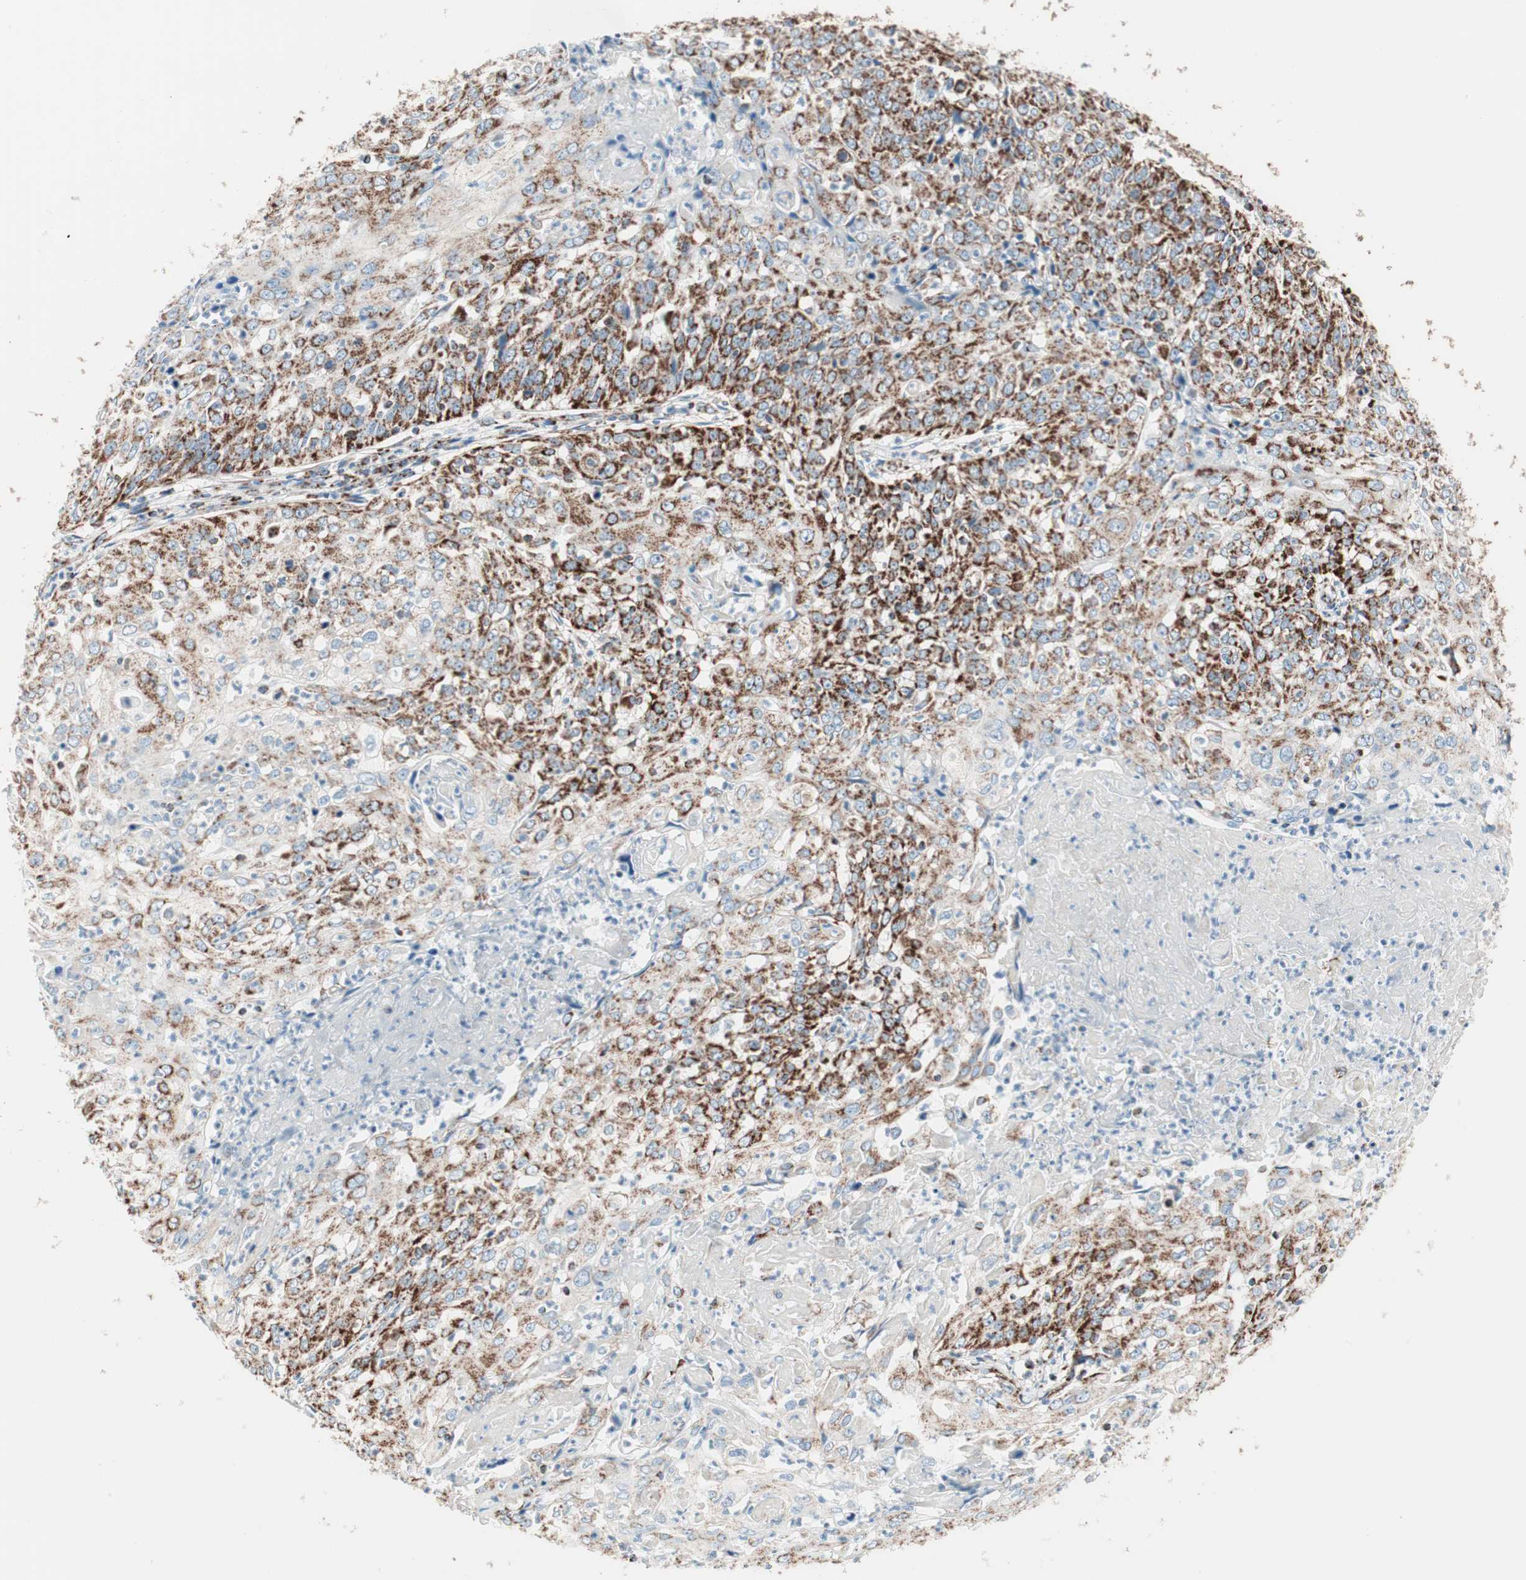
{"staining": {"intensity": "strong", "quantity": ">75%", "location": "cytoplasmic/membranous"}, "tissue": "cervical cancer", "cell_type": "Tumor cells", "image_type": "cancer", "snomed": [{"axis": "morphology", "description": "Squamous cell carcinoma, NOS"}, {"axis": "topography", "description": "Cervix"}], "caption": "A high-resolution micrograph shows immunohistochemistry staining of cervical squamous cell carcinoma, which demonstrates strong cytoplasmic/membranous staining in about >75% of tumor cells. (DAB = brown stain, brightfield microscopy at high magnification).", "gene": "TOMM20", "patient": {"sex": "female", "age": 39}}